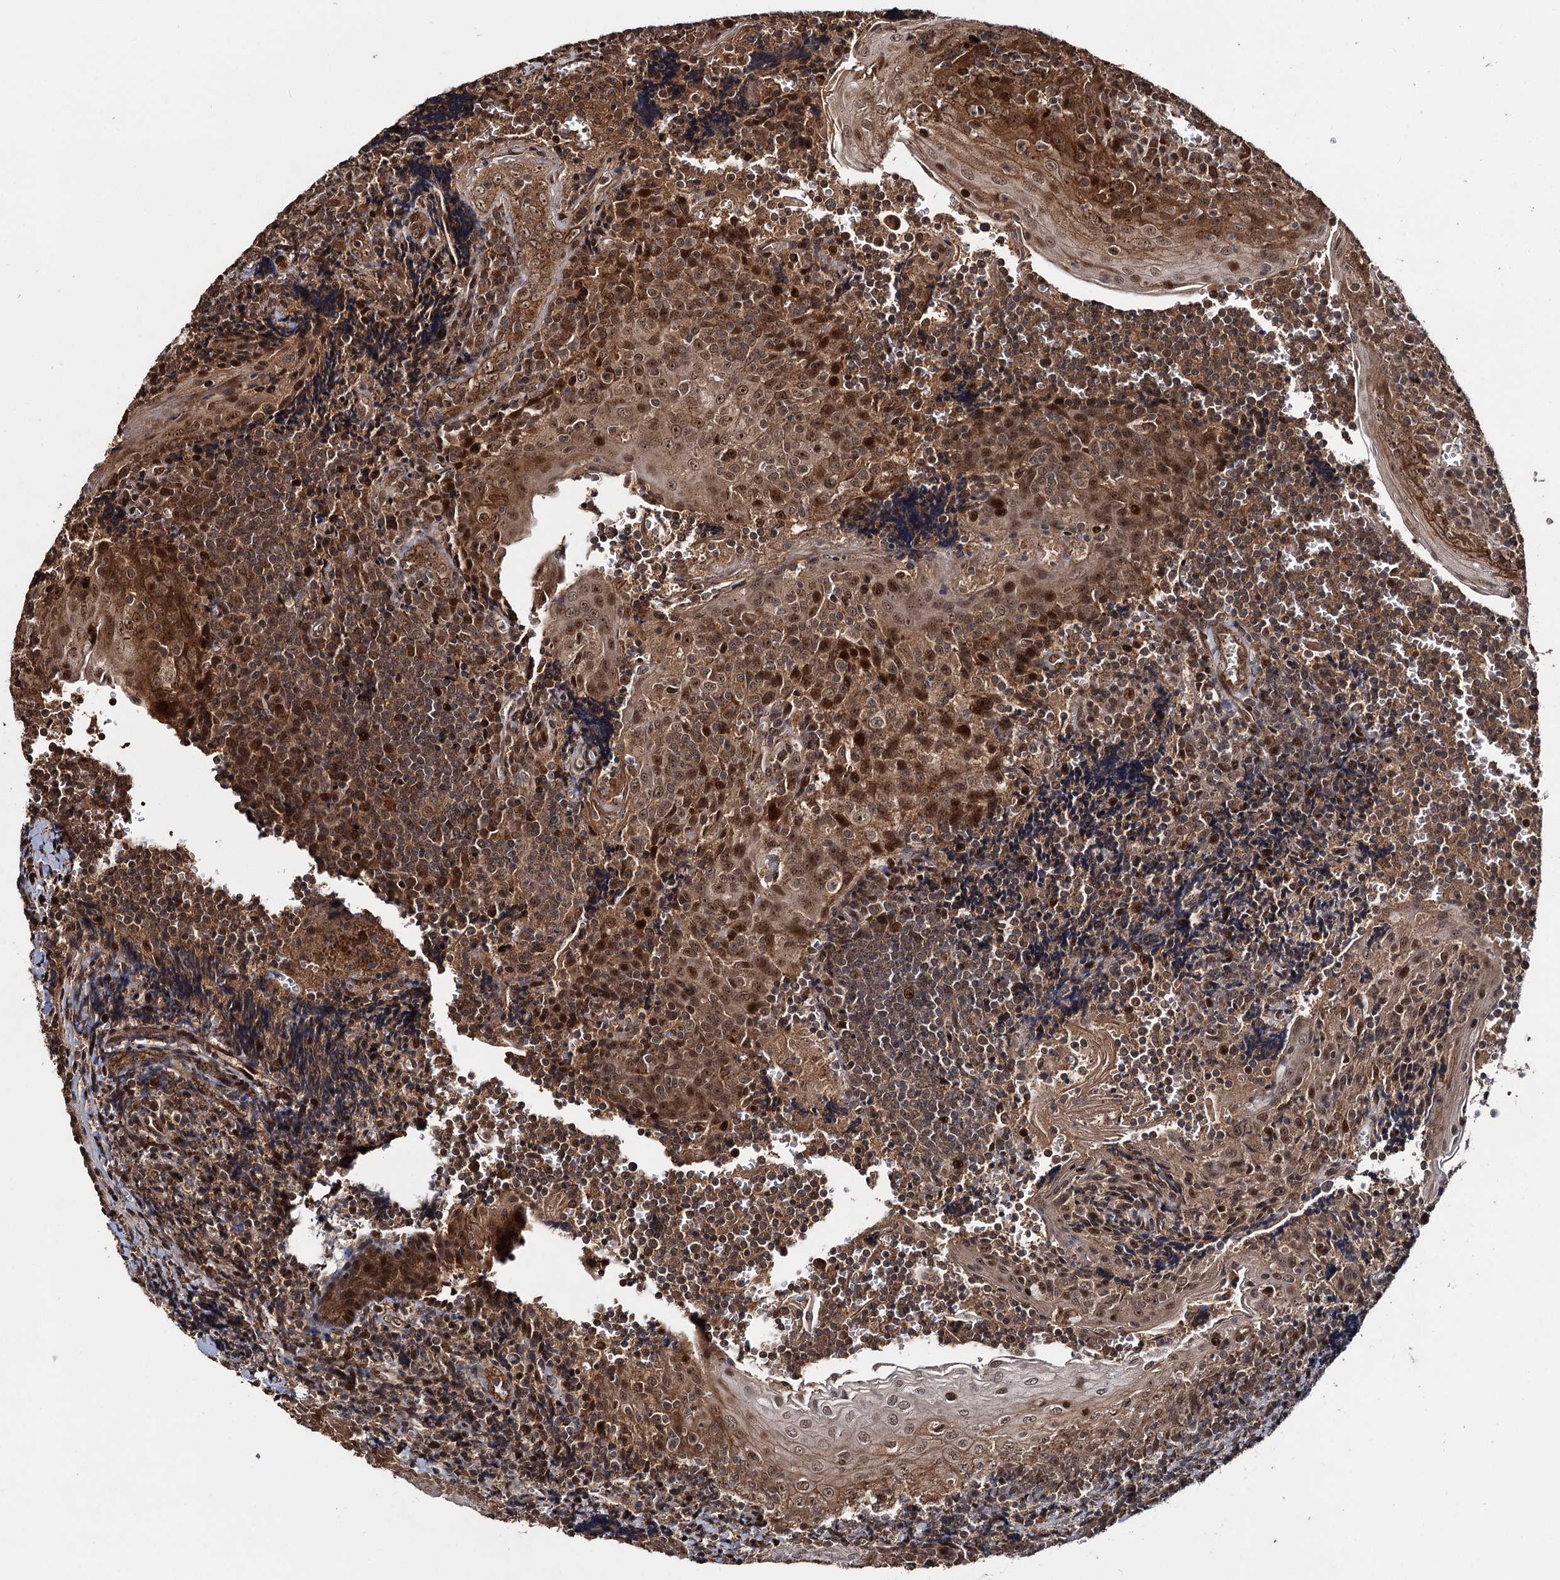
{"staining": {"intensity": "weak", "quantity": "25%-75%", "location": "cytoplasmic/membranous,nuclear"}, "tissue": "tonsil", "cell_type": "Germinal center cells", "image_type": "normal", "snomed": [{"axis": "morphology", "description": "Normal tissue, NOS"}, {"axis": "topography", "description": "Tonsil"}], "caption": "A low amount of weak cytoplasmic/membranous,nuclear staining is appreciated in about 25%-75% of germinal center cells in normal tonsil.", "gene": "CEP192", "patient": {"sex": "male", "age": 27}}